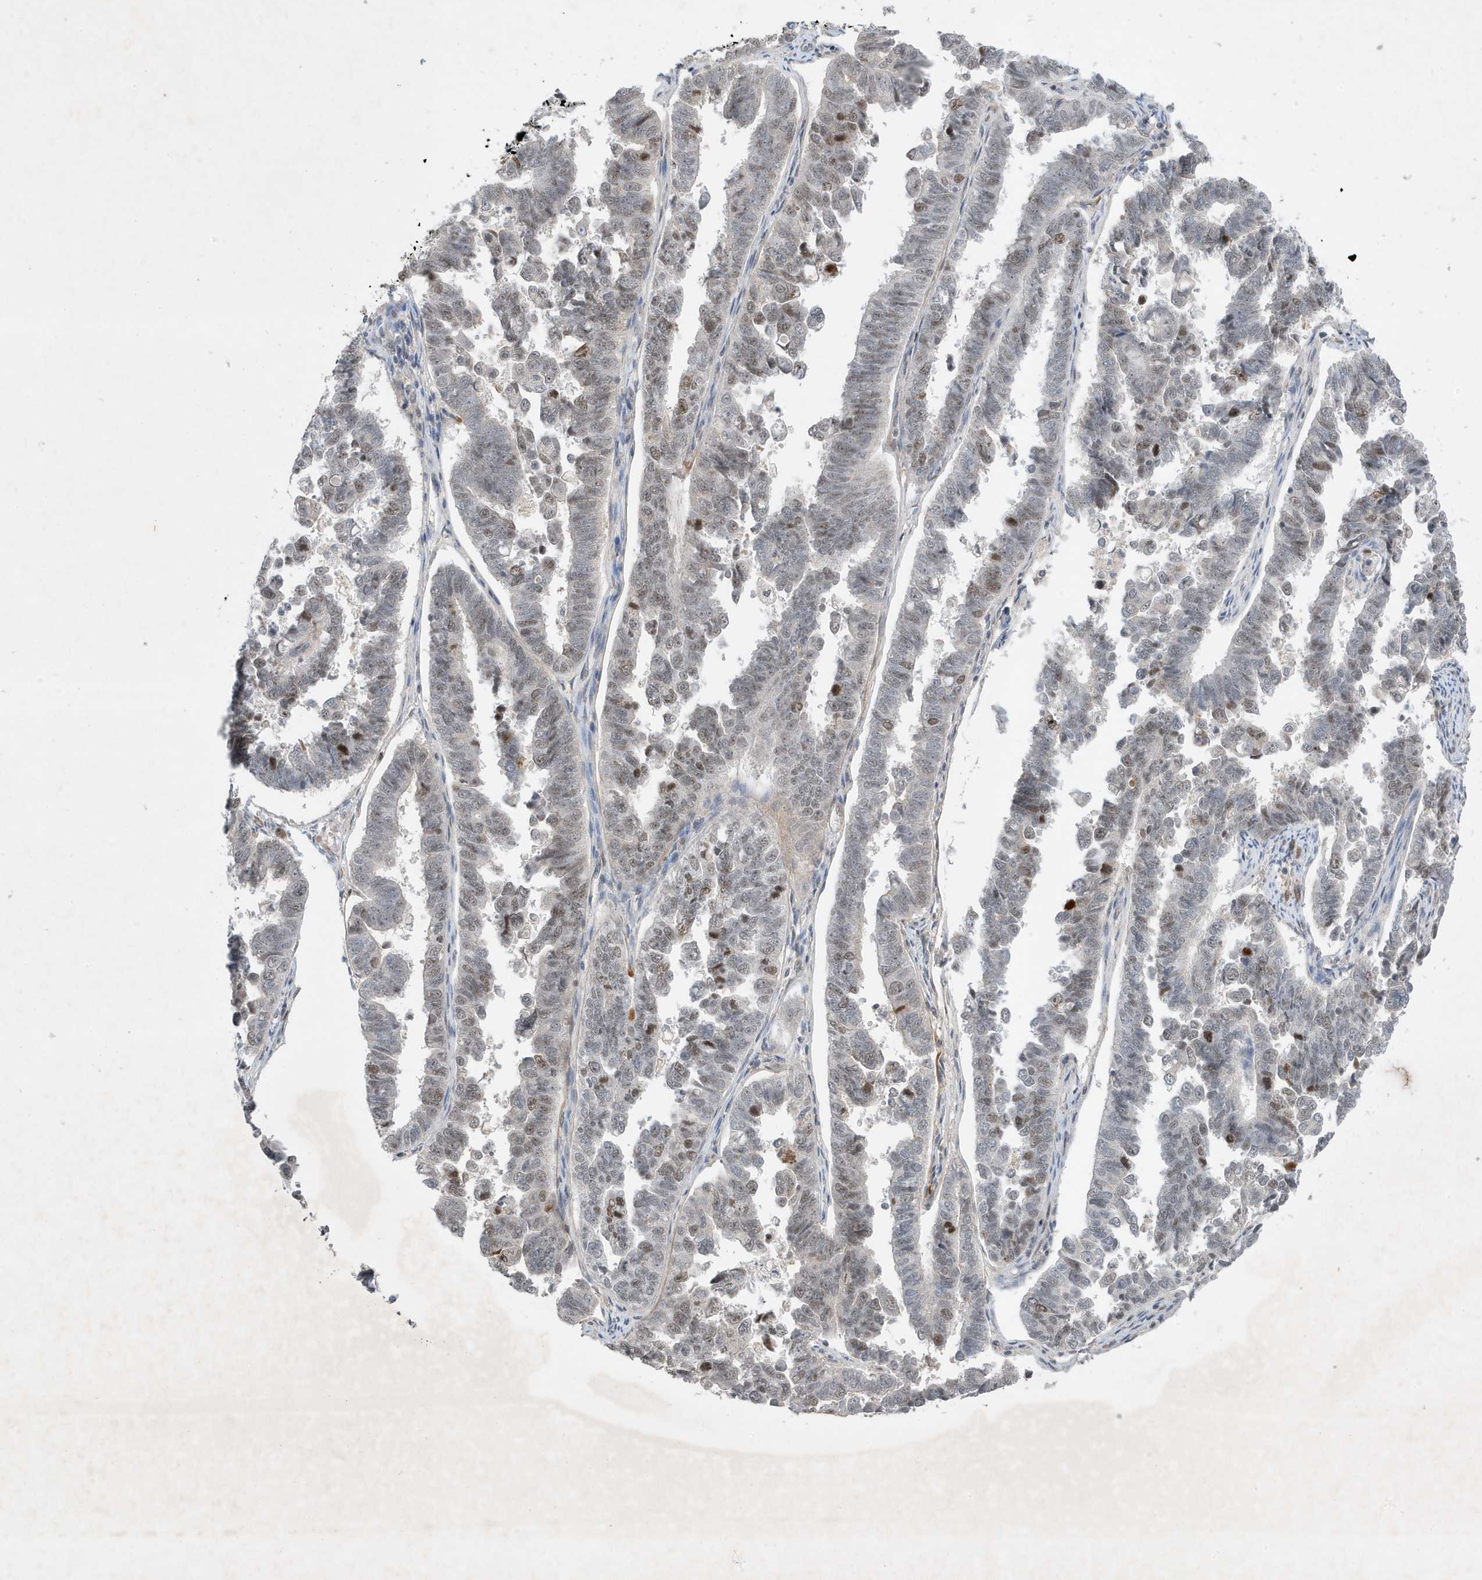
{"staining": {"intensity": "moderate", "quantity": "<25%", "location": "nuclear"}, "tissue": "endometrial cancer", "cell_type": "Tumor cells", "image_type": "cancer", "snomed": [{"axis": "morphology", "description": "Adenocarcinoma, NOS"}, {"axis": "topography", "description": "Endometrium"}], "caption": "Moderate nuclear staining is identified in about <25% of tumor cells in endometrial cancer (adenocarcinoma).", "gene": "MAST3", "patient": {"sex": "female", "age": 75}}